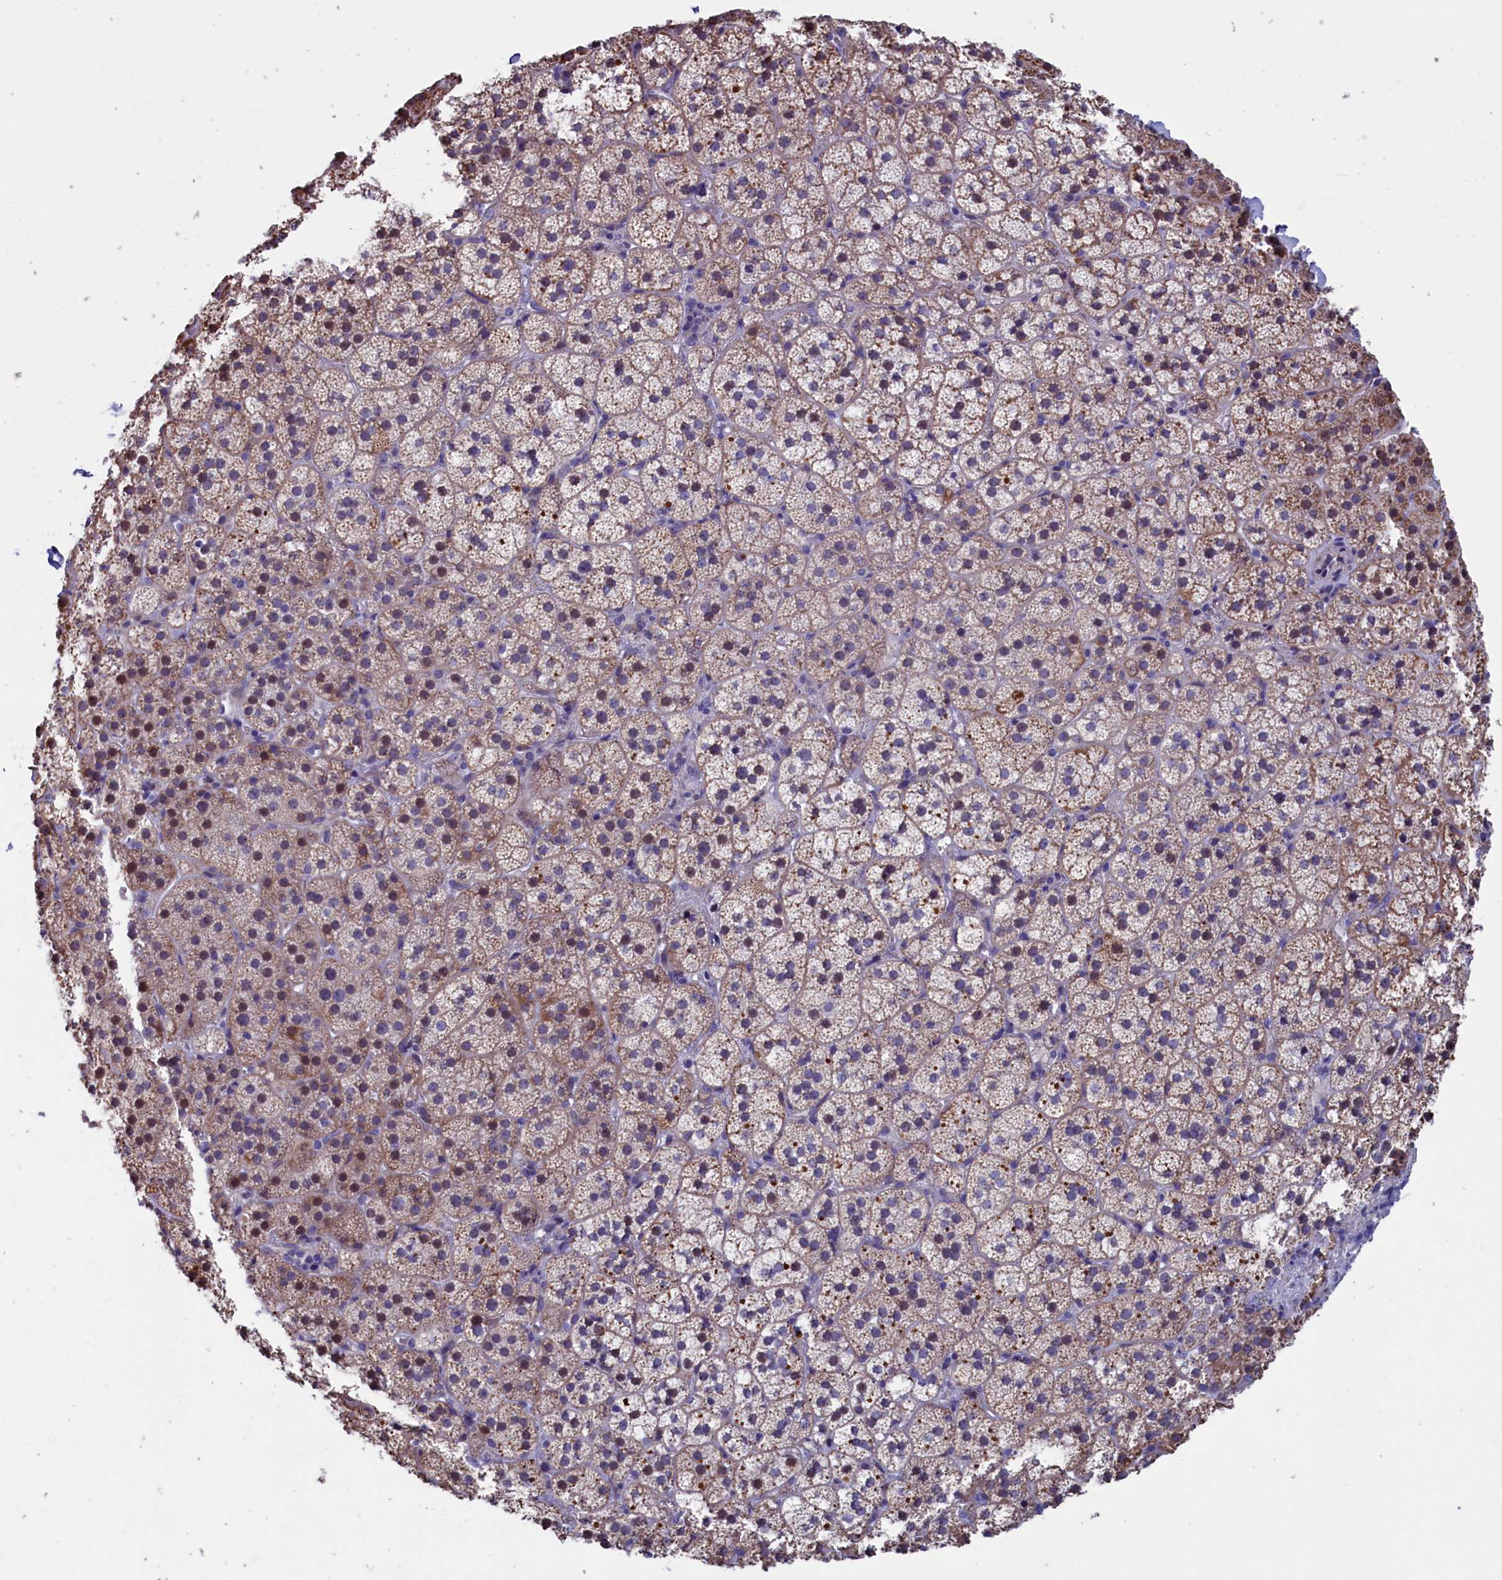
{"staining": {"intensity": "weak", "quantity": ">75%", "location": "cytoplasmic/membranous"}, "tissue": "adrenal gland", "cell_type": "Glandular cells", "image_type": "normal", "snomed": [{"axis": "morphology", "description": "Normal tissue, NOS"}, {"axis": "topography", "description": "Adrenal gland"}], "caption": "Protein staining of unremarkable adrenal gland reveals weak cytoplasmic/membranous positivity in about >75% of glandular cells.", "gene": "NIBAN3", "patient": {"sex": "female", "age": 44}}